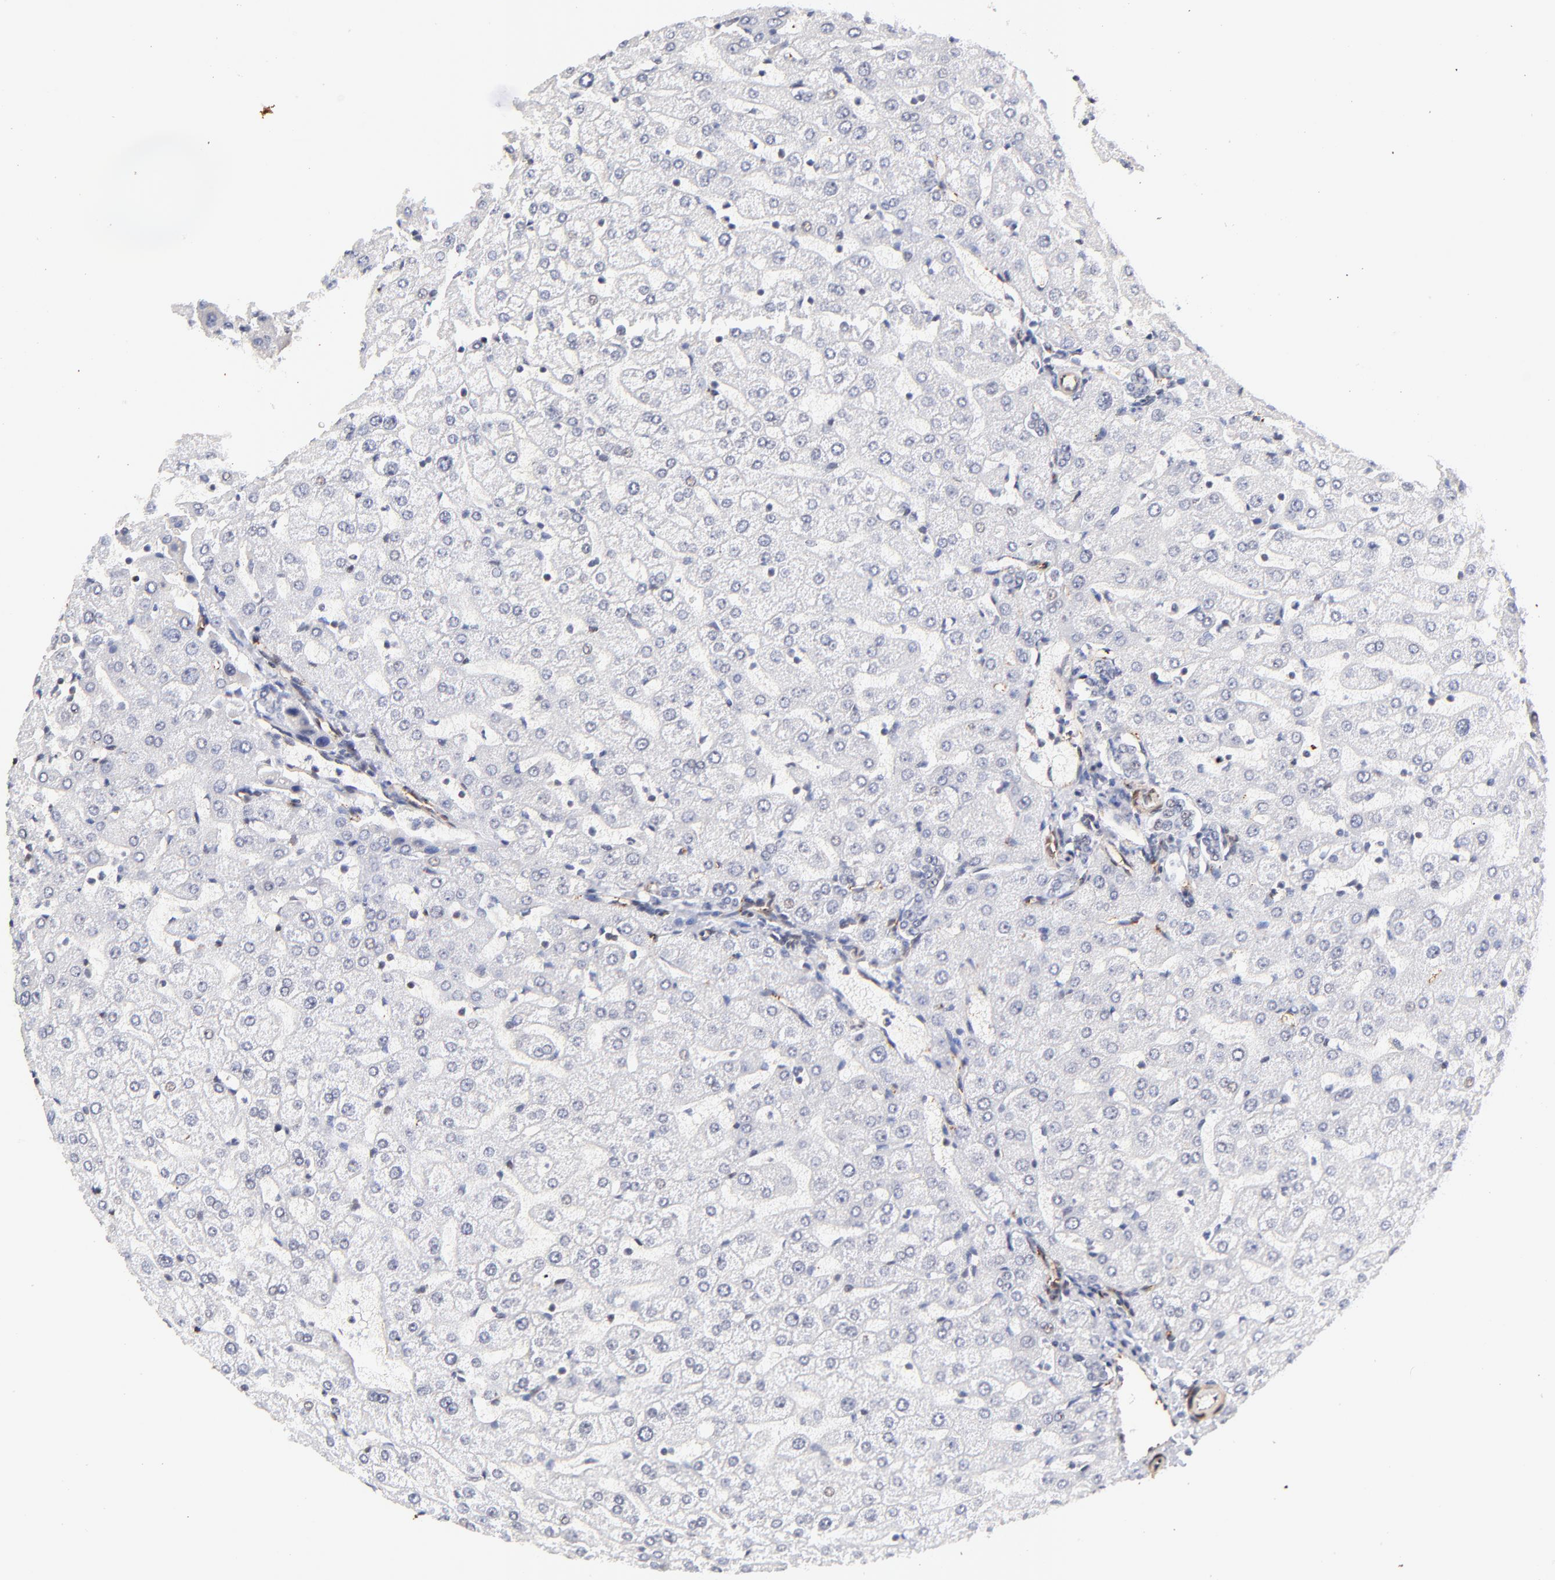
{"staining": {"intensity": "negative", "quantity": "none", "location": "none"}, "tissue": "liver", "cell_type": "Cholangiocytes", "image_type": "normal", "snomed": [{"axis": "morphology", "description": "Normal tissue, NOS"}, {"axis": "morphology", "description": "Fibrosis, NOS"}, {"axis": "topography", "description": "Liver"}], "caption": "This micrograph is of normal liver stained with immunohistochemistry to label a protein in brown with the nuclei are counter-stained blue. There is no expression in cholangiocytes.", "gene": "ZFP92", "patient": {"sex": "female", "age": 29}}